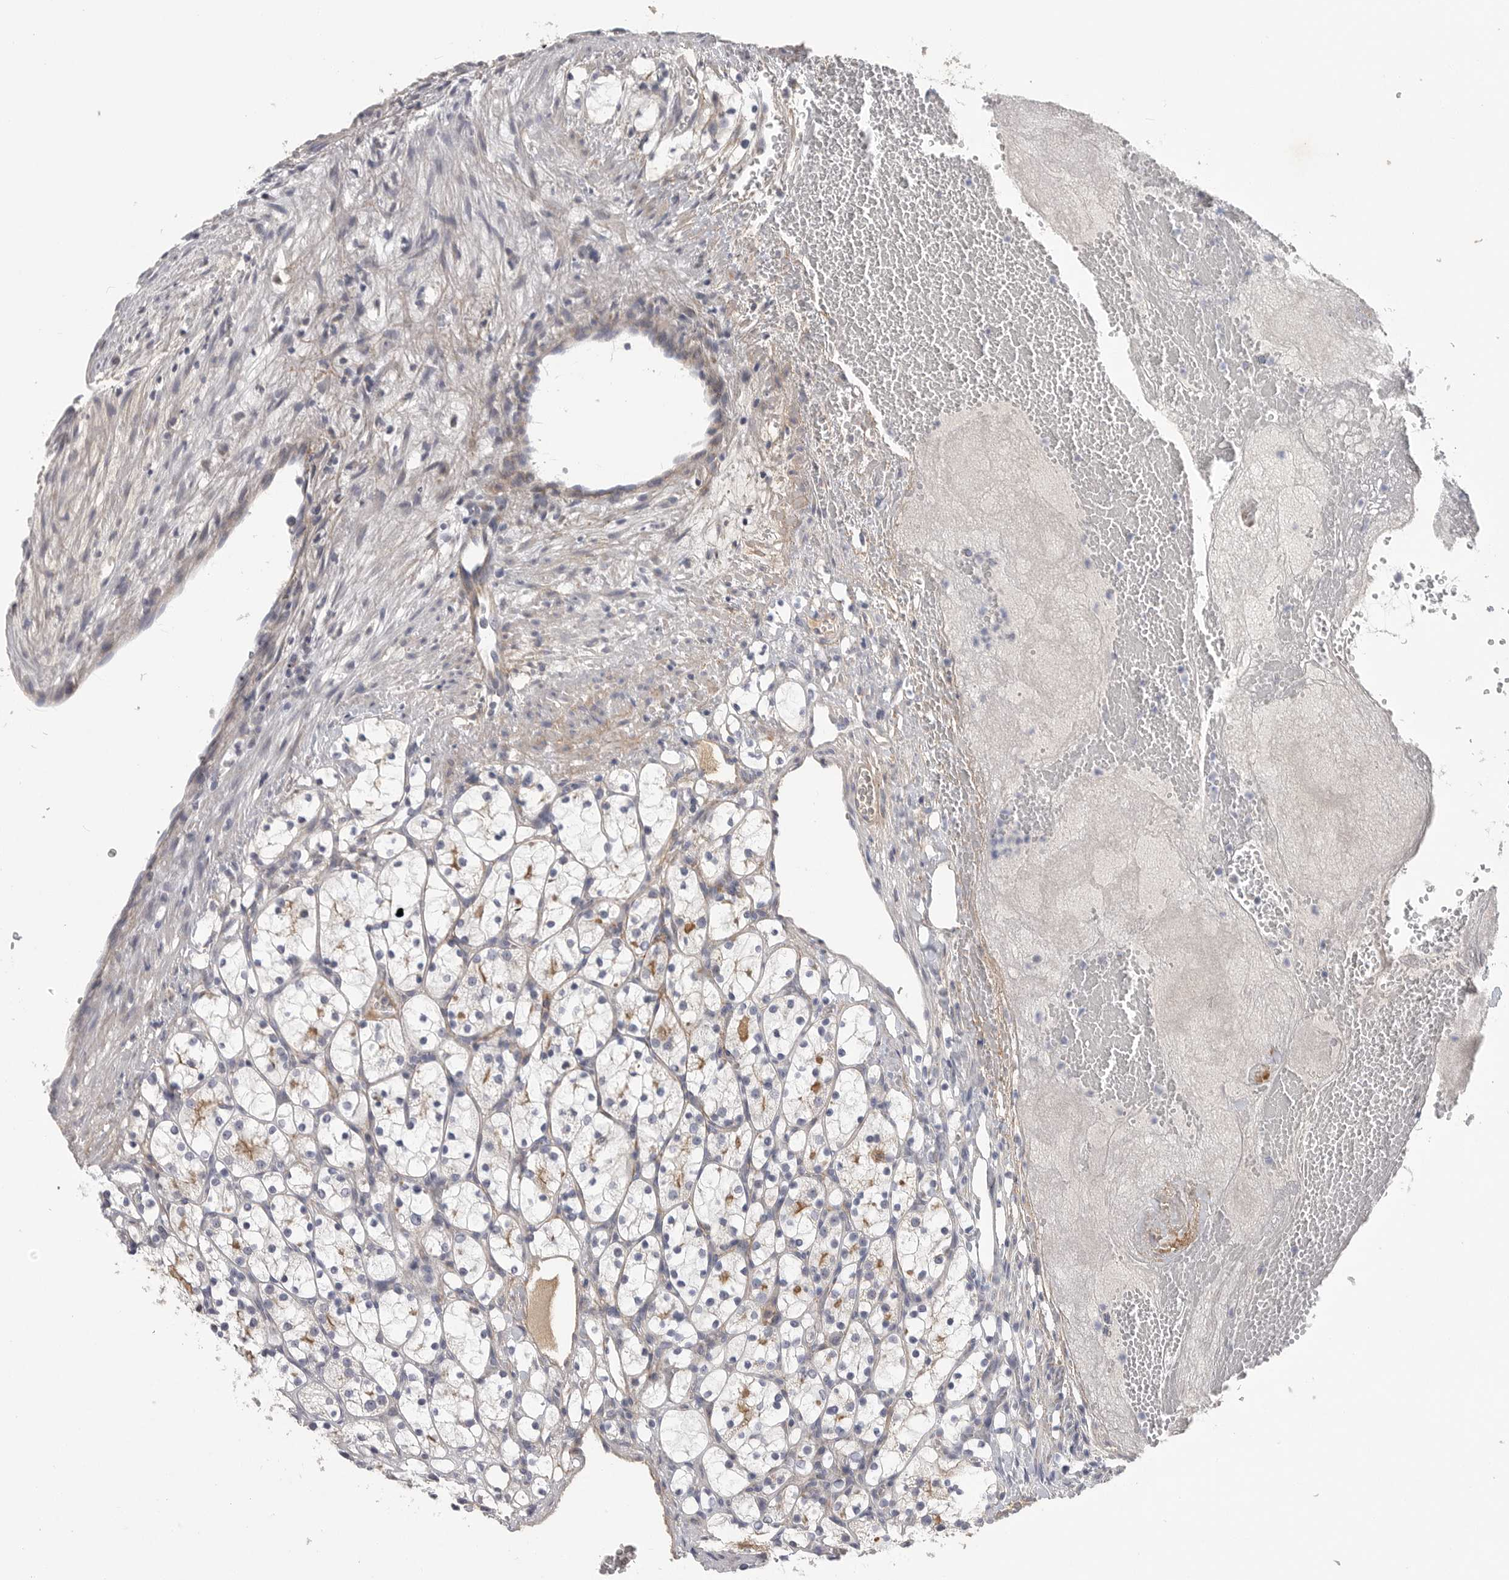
{"staining": {"intensity": "moderate", "quantity": "<25%", "location": "cytoplasmic/membranous"}, "tissue": "renal cancer", "cell_type": "Tumor cells", "image_type": "cancer", "snomed": [{"axis": "morphology", "description": "Adenocarcinoma, NOS"}, {"axis": "topography", "description": "Kidney"}], "caption": "The photomicrograph shows staining of adenocarcinoma (renal), revealing moderate cytoplasmic/membranous protein positivity (brown color) within tumor cells.", "gene": "SDC3", "patient": {"sex": "female", "age": 69}}